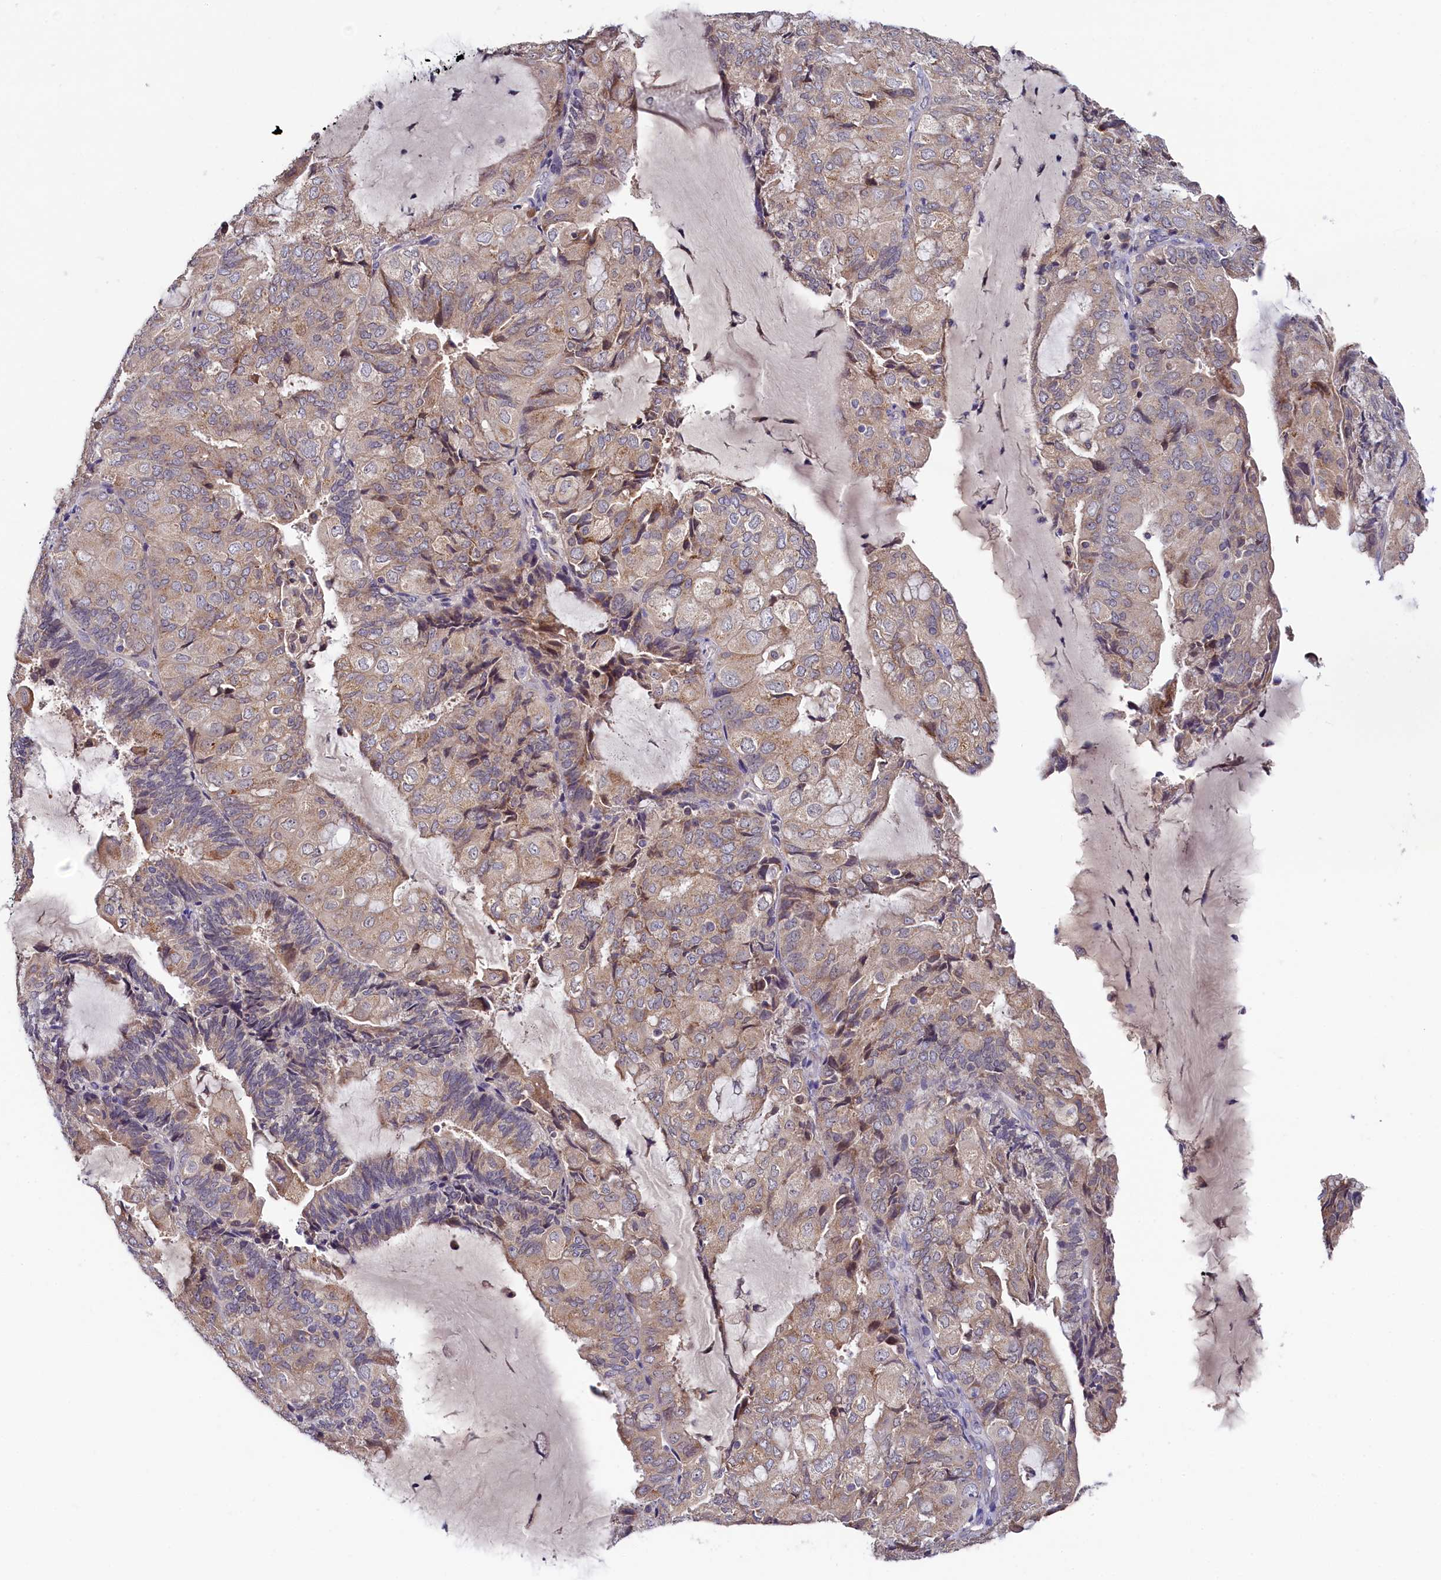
{"staining": {"intensity": "weak", "quantity": ">75%", "location": "cytoplasmic/membranous"}, "tissue": "endometrial cancer", "cell_type": "Tumor cells", "image_type": "cancer", "snomed": [{"axis": "morphology", "description": "Adenocarcinoma, NOS"}, {"axis": "topography", "description": "Endometrium"}], "caption": "Endometrial cancer stained with immunohistochemistry (IHC) demonstrates weak cytoplasmic/membranous expression in approximately >75% of tumor cells.", "gene": "SPINK9", "patient": {"sex": "female", "age": 81}}